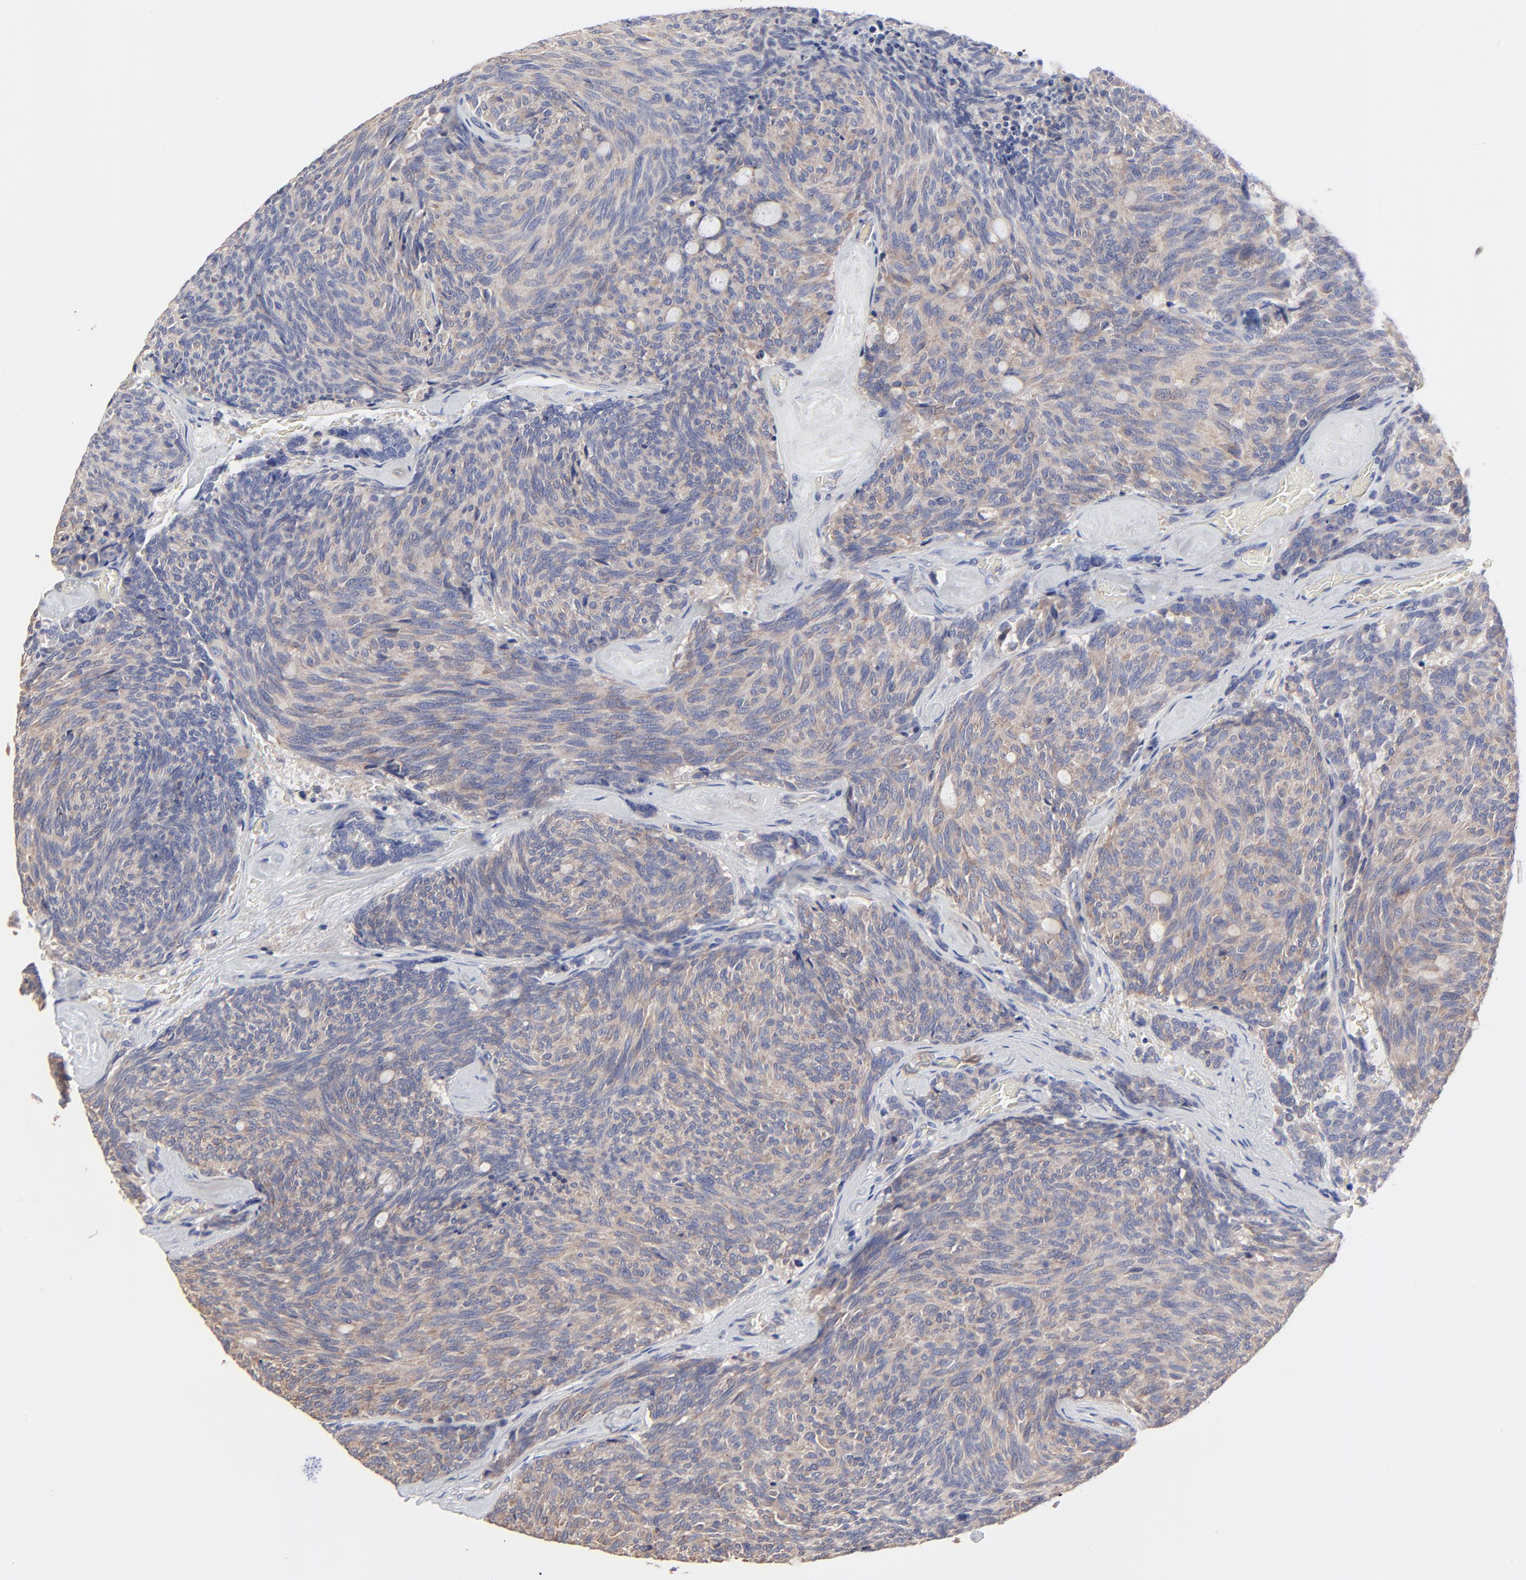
{"staining": {"intensity": "weak", "quantity": ">75%", "location": "cytoplasmic/membranous"}, "tissue": "carcinoid", "cell_type": "Tumor cells", "image_type": "cancer", "snomed": [{"axis": "morphology", "description": "Carcinoid, malignant, NOS"}, {"axis": "topography", "description": "Pancreas"}], "caption": "The image shows immunohistochemical staining of carcinoid. There is weak cytoplasmic/membranous expression is seen in about >75% of tumor cells.", "gene": "PPFIBP2", "patient": {"sex": "female", "age": 54}}